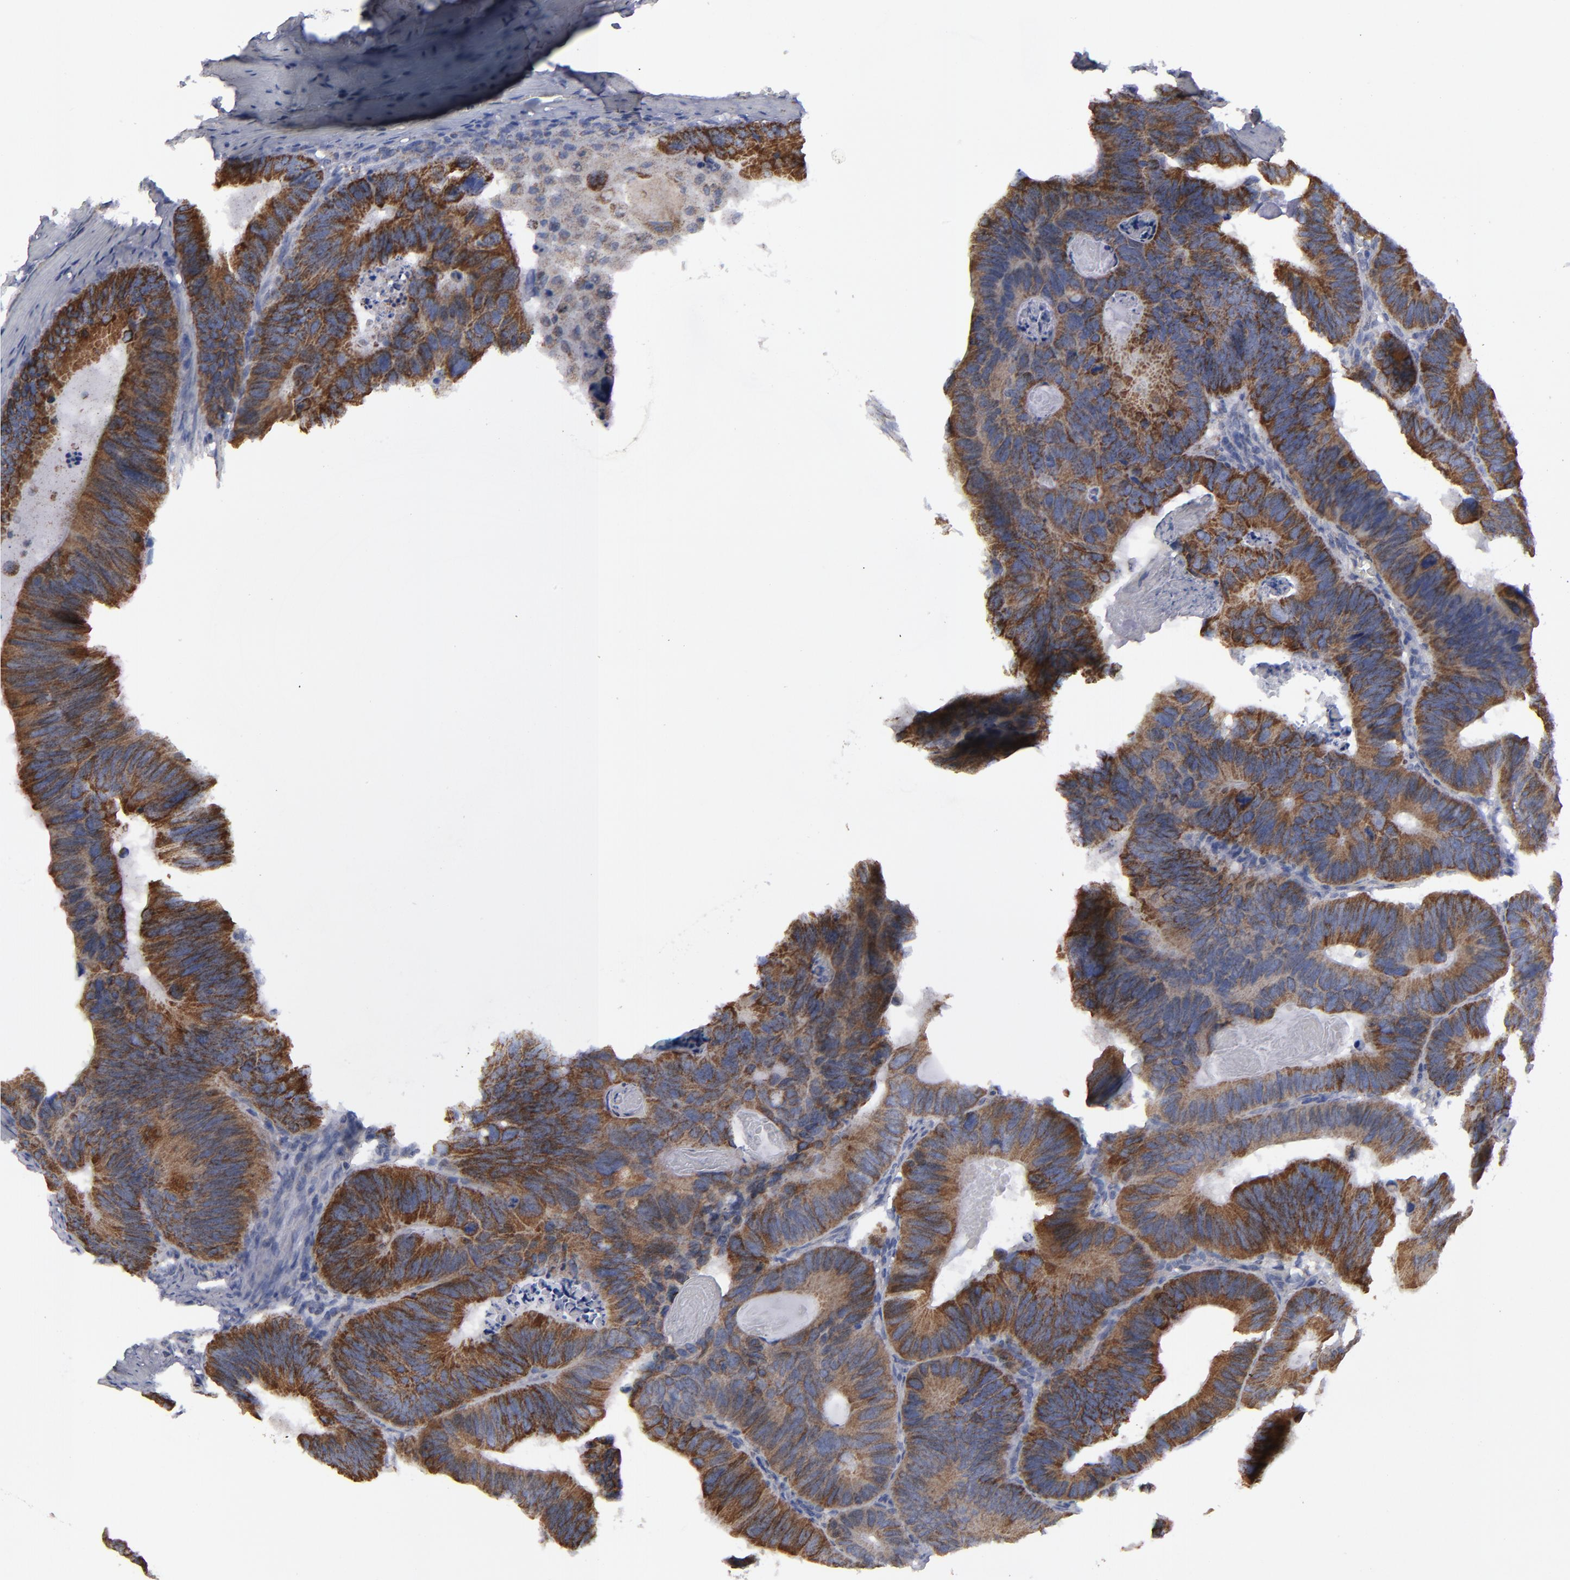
{"staining": {"intensity": "strong", "quantity": ">75%", "location": "cytoplasmic/membranous"}, "tissue": "colorectal cancer", "cell_type": "Tumor cells", "image_type": "cancer", "snomed": [{"axis": "morphology", "description": "Adenocarcinoma, NOS"}, {"axis": "topography", "description": "Colon"}], "caption": "Brown immunohistochemical staining in colorectal cancer (adenocarcinoma) shows strong cytoplasmic/membranous expression in approximately >75% of tumor cells.", "gene": "MYOM2", "patient": {"sex": "female", "age": 55}}